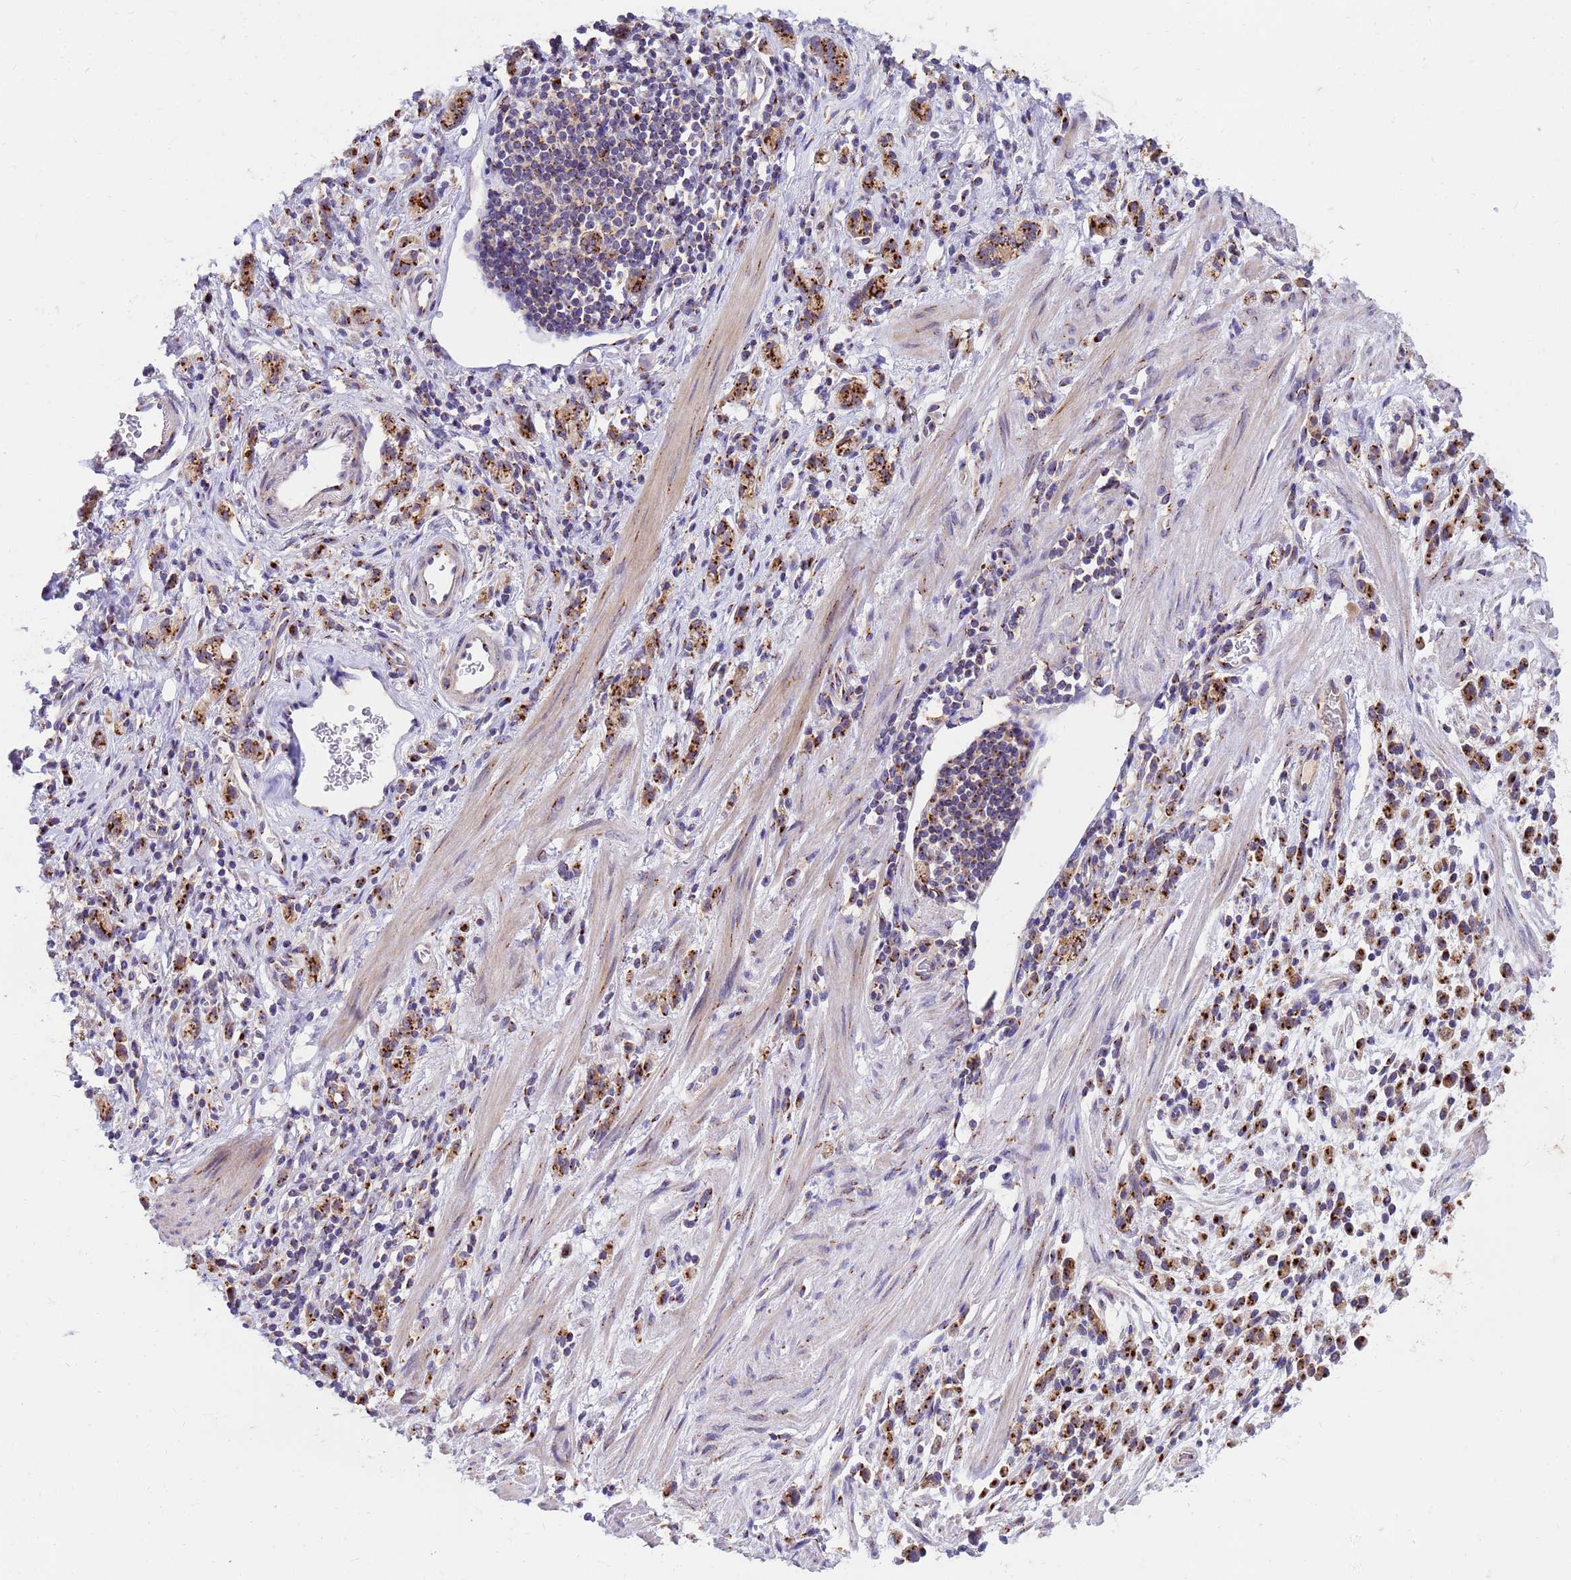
{"staining": {"intensity": "strong", "quantity": ">75%", "location": "cytoplasmic/membranous"}, "tissue": "stomach cancer", "cell_type": "Tumor cells", "image_type": "cancer", "snomed": [{"axis": "morphology", "description": "Adenocarcinoma, NOS"}, {"axis": "topography", "description": "Stomach"}], "caption": "Protein positivity by IHC demonstrates strong cytoplasmic/membranous expression in approximately >75% of tumor cells in stomach cancer.", "gene": "HPS3", "patient": {"sex": "male", "age": 77}}